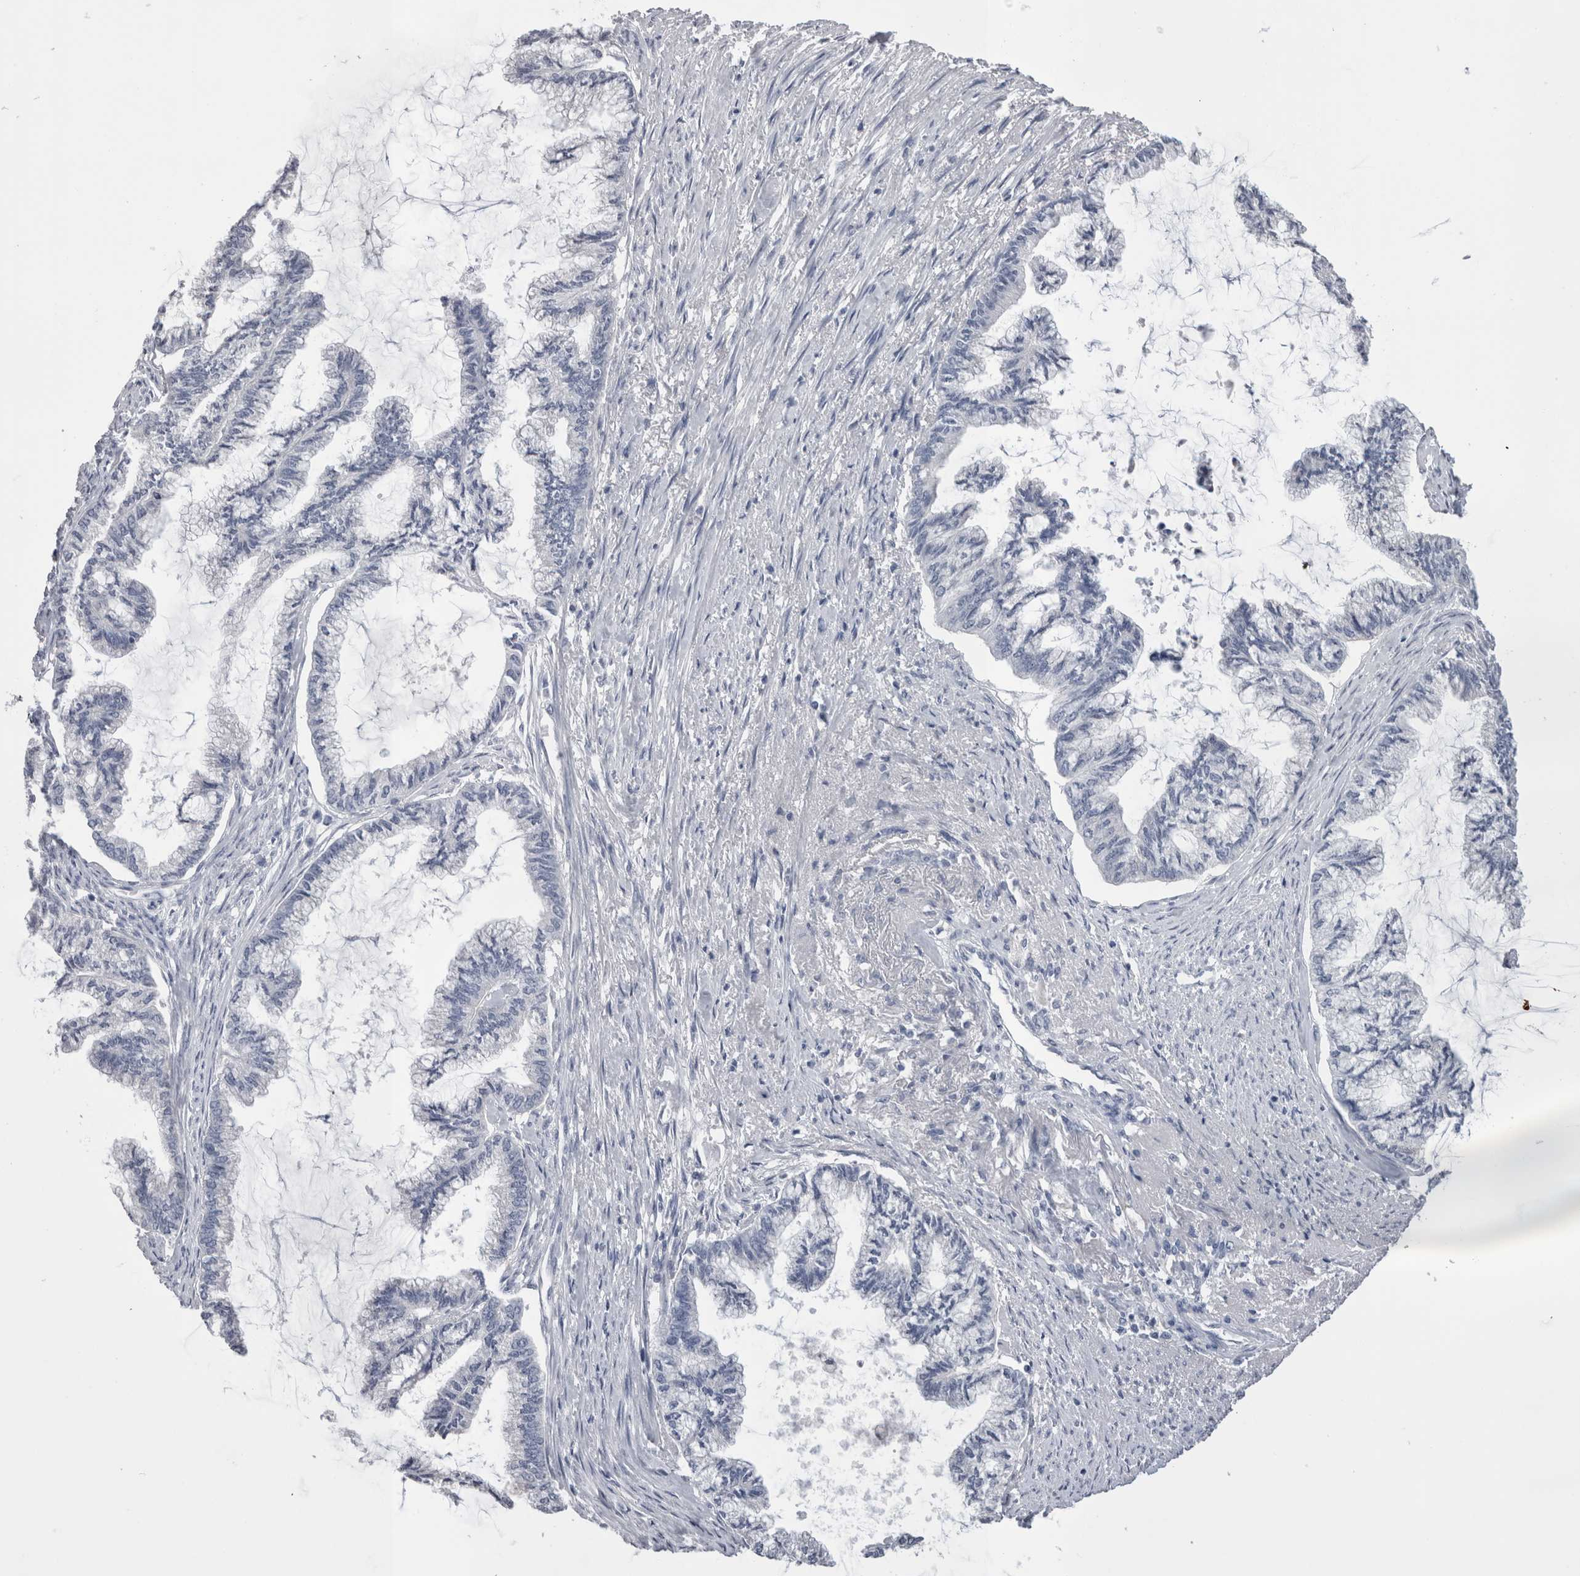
{"staining": {"intensity": "negative", "quantity": "none", "location": "none"}, "tissue": "endometrial cancer", "cell_type": "Tumor cells", "image_type": "cancer", "snomed": [{"axis": "morphology", "description": "Adenocarcinoma, NOS"}, {"axis": "topography", "description": "Endometrium"}], "caption": "This is an immunohistochemistry photomicrograph of endometrial cancer (adenocarcinoma). There is no staining in tumor cells.", "gene": "DHRS4", "patient": {"sex": "female", "age": 86}}